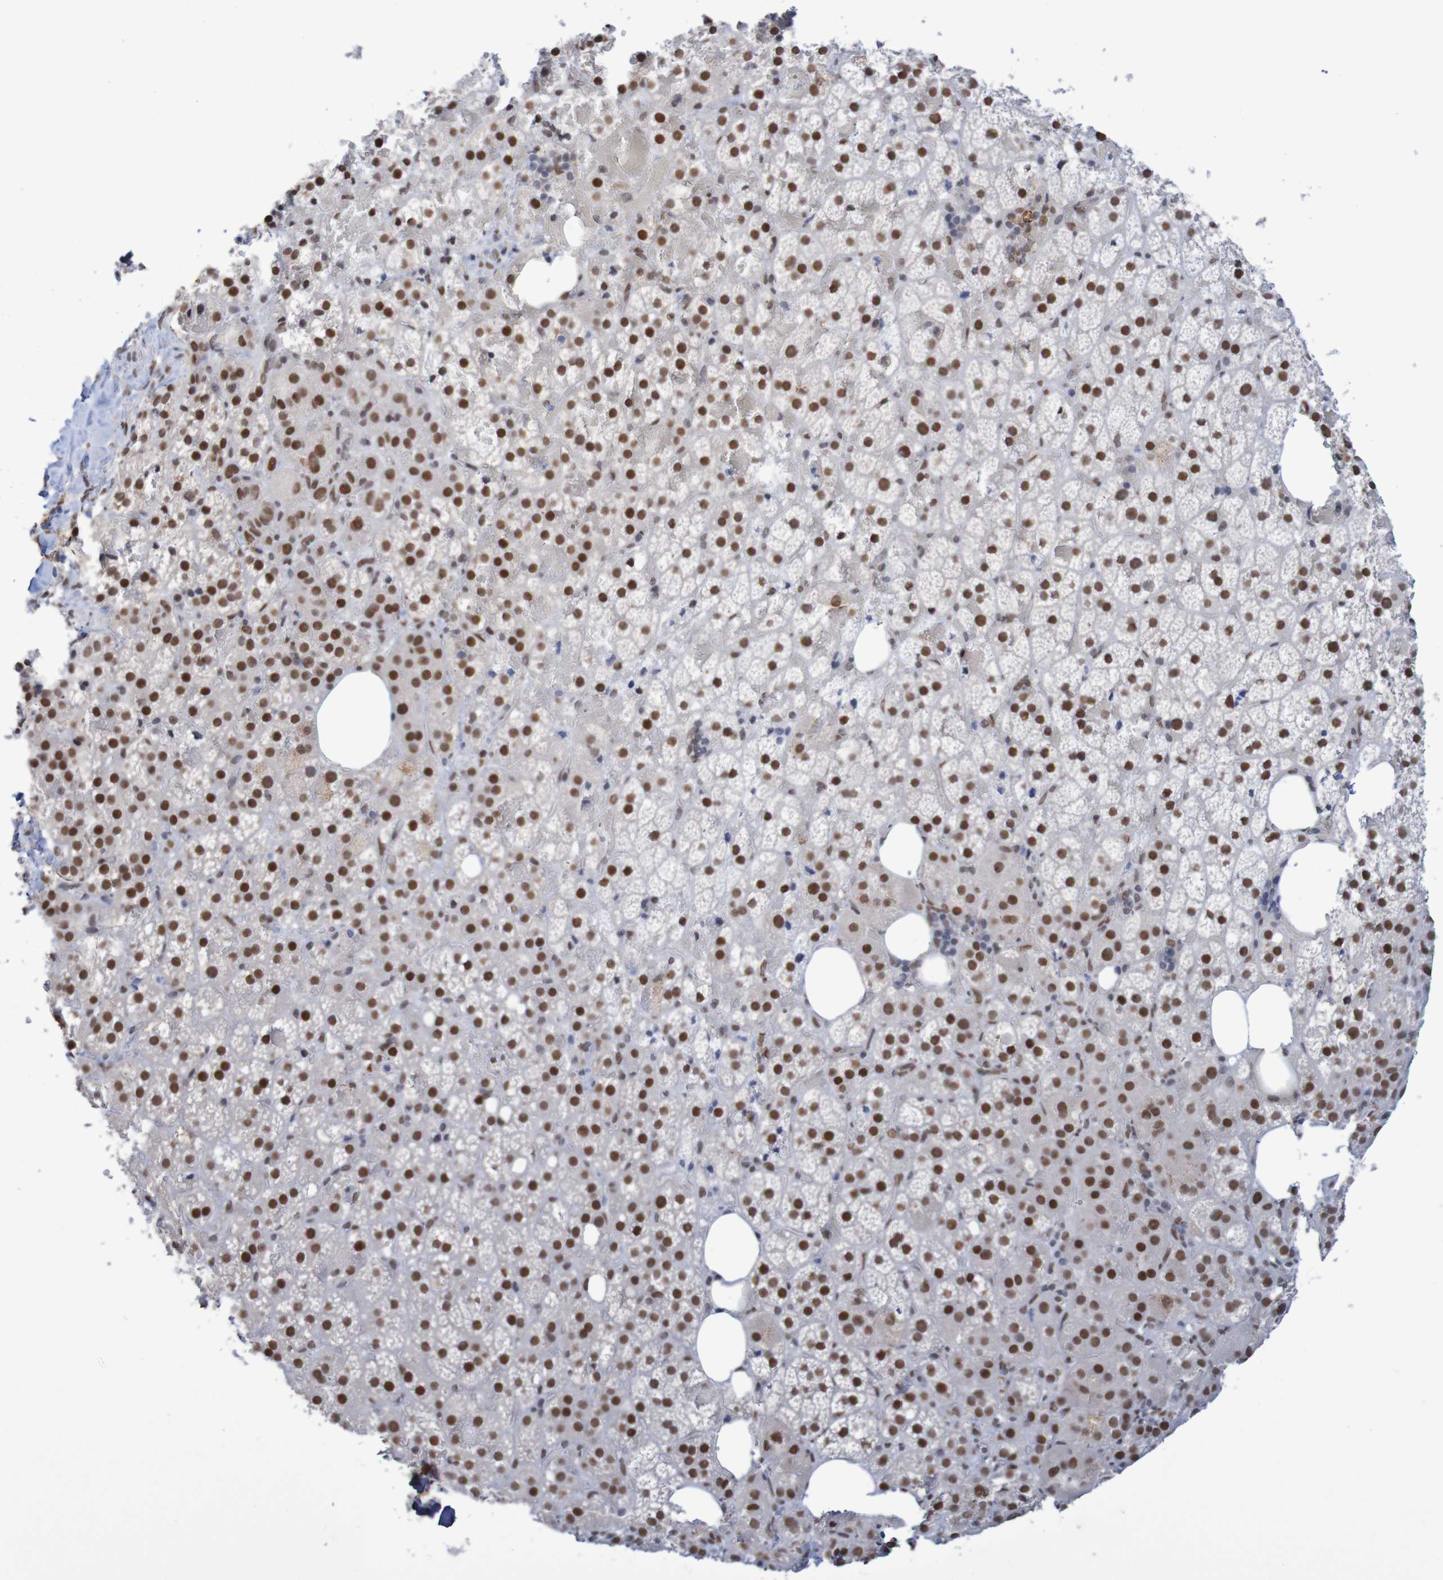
{"staining": {"intensity": "strong", "quantity": ">75%", "location": "nuclear"}, "tissue": "adrenal gland", "cell_type": "Glandular cells", "image_type": "normal", "snomed": [{"axis": "morphology", "description": "Normal tissue, NOS"}, {"axis": "topography", "description": "Adrenal gland"}], "caption": "Immunohistochemical staining of unremarkable adrenal gland displays high levels of strong nuclear positivity in about >75% of glandular cells. (Brightfield microscopy of DAB IHC at high magnification).", "gene": "MRTFB", "patient": {"sex": "female", "age": 59}}